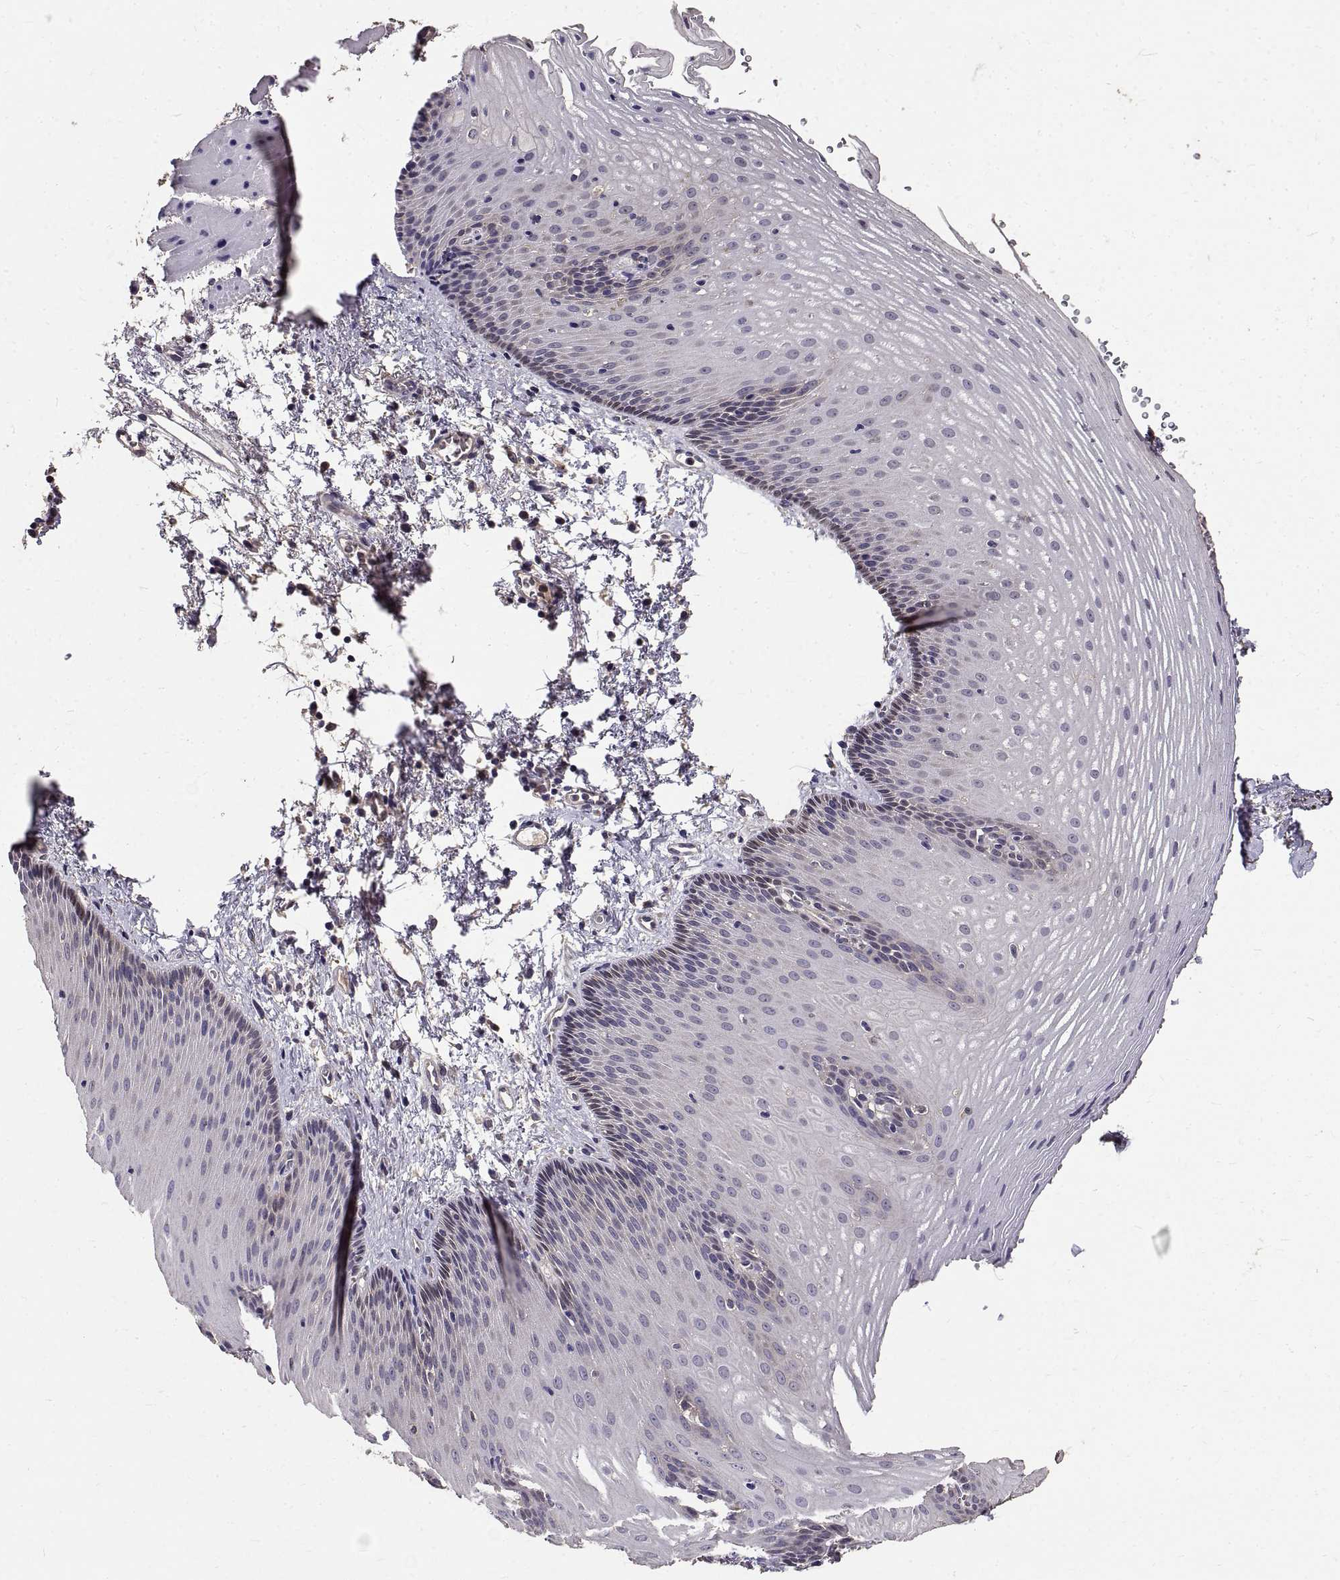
{"staining": {"intensity": "negative", "quantity": "none", "location": "none"}, "tissue": "esophagus", "cell_type": "Squamous epithelial cells", "image_type": "normal", "snomed": [{"axis": "morphology", "description": "Normal tissue, NOS"}, {"axis": "topography", "description": "Esophagus"}], "caption": "Esophagus was stained to show a protein in brown. There is no significant staining in squamous epithelial cells. (Immunohistochemistry, brightfield microscopy, high magnification).", "gene": "PEA15", "patient": {"sex": "male", "age": 76}}